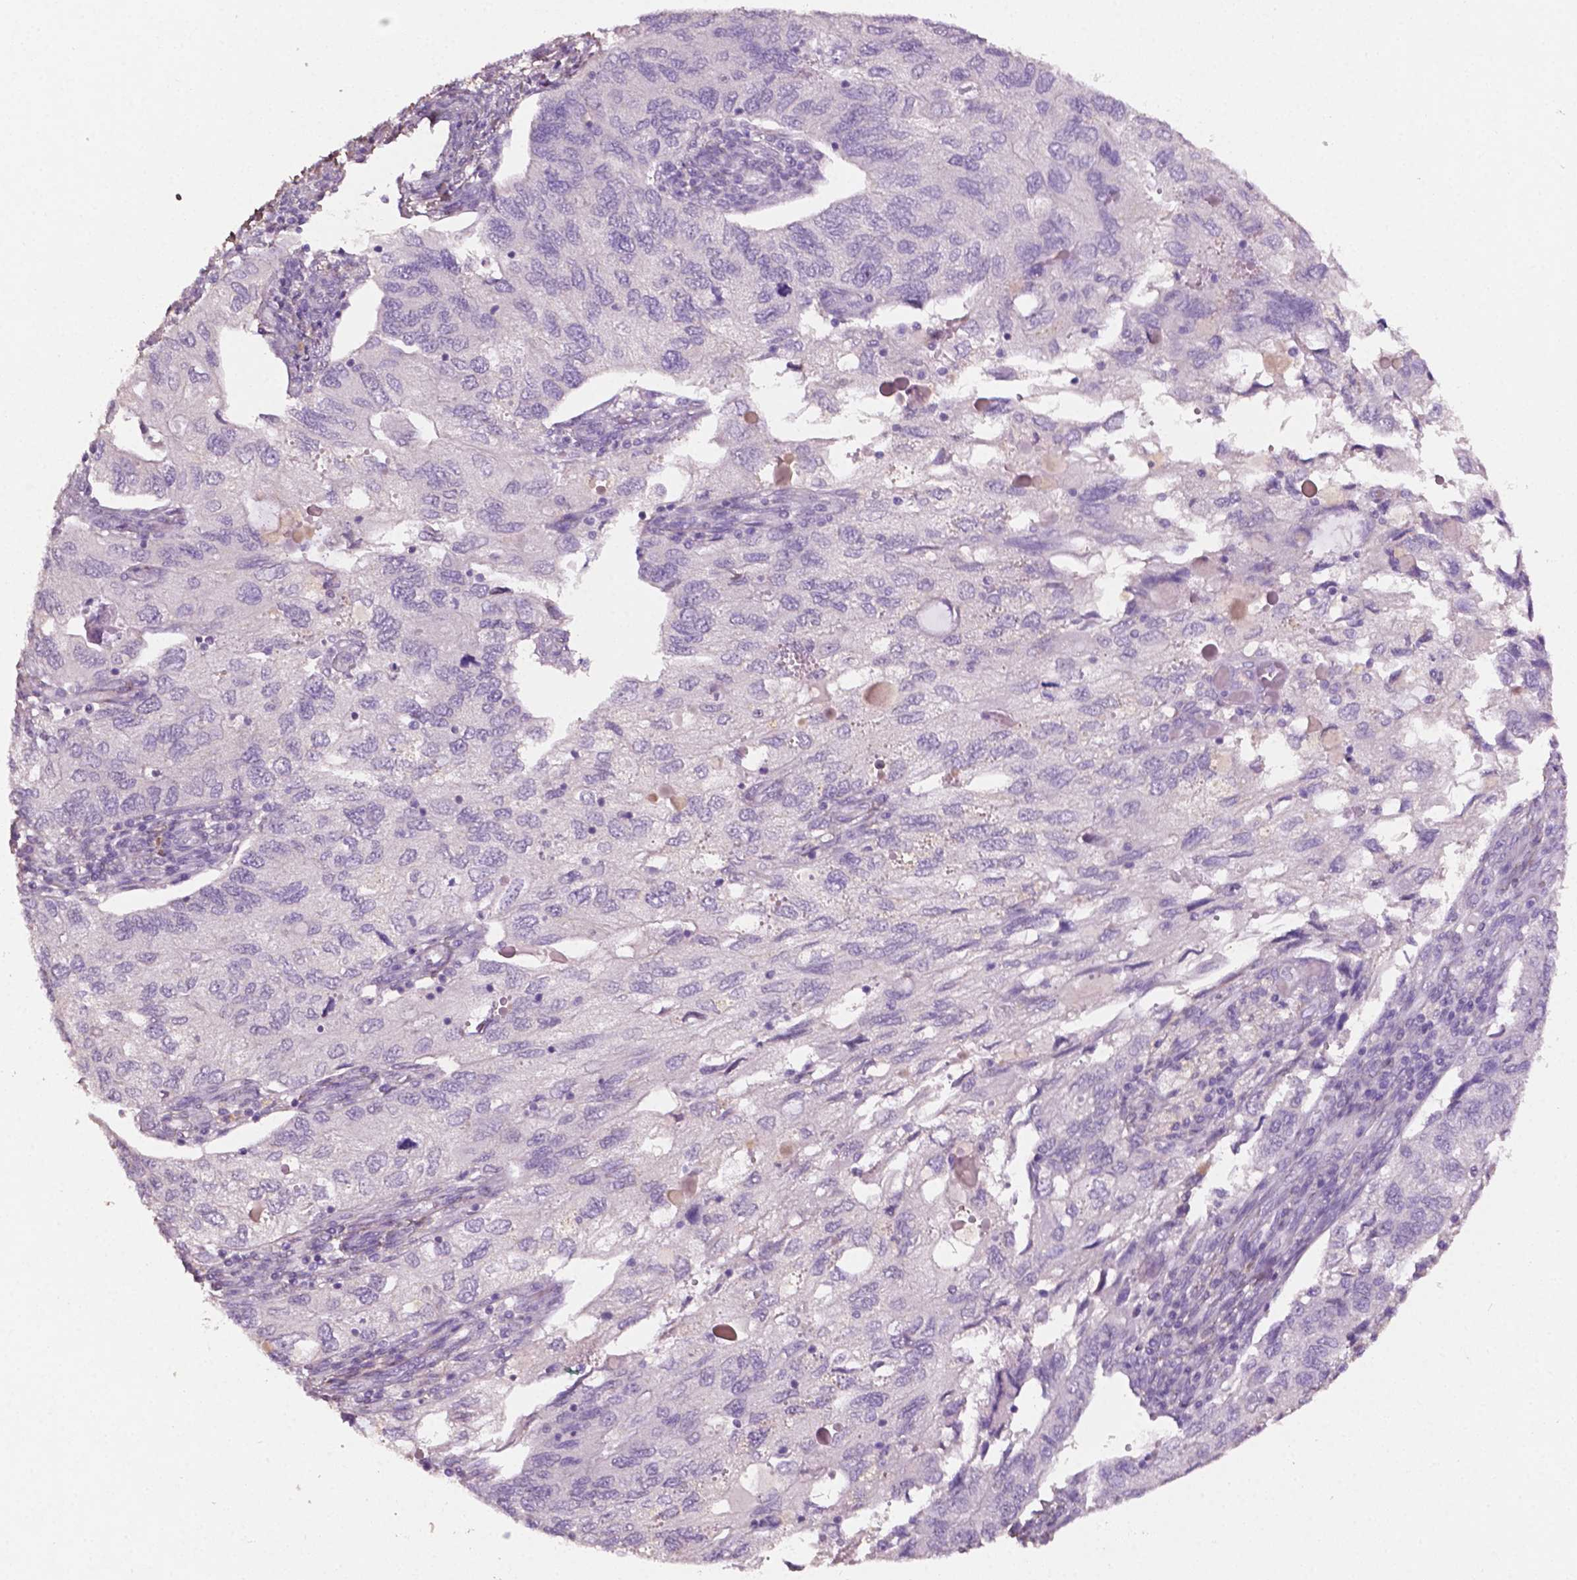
{"staining": {"intensity": "negative", "quantity": "none", "location": "none"}, "tissue": "endometrial cancer", "cell_type": "Tumor cells", "image_type": "cancer", "snomed": [{"axis": "morphology", "description": "Carcinoma, NOS"}, {"axis": "topography", "description": "Uterus"}], "caption": "Carcinoma (endometrial) was stained to show a protein in brown. There is no significant staining in tumor cells.", "gene": "DLG2", "patient": {"sex": "female", "age": 76}}